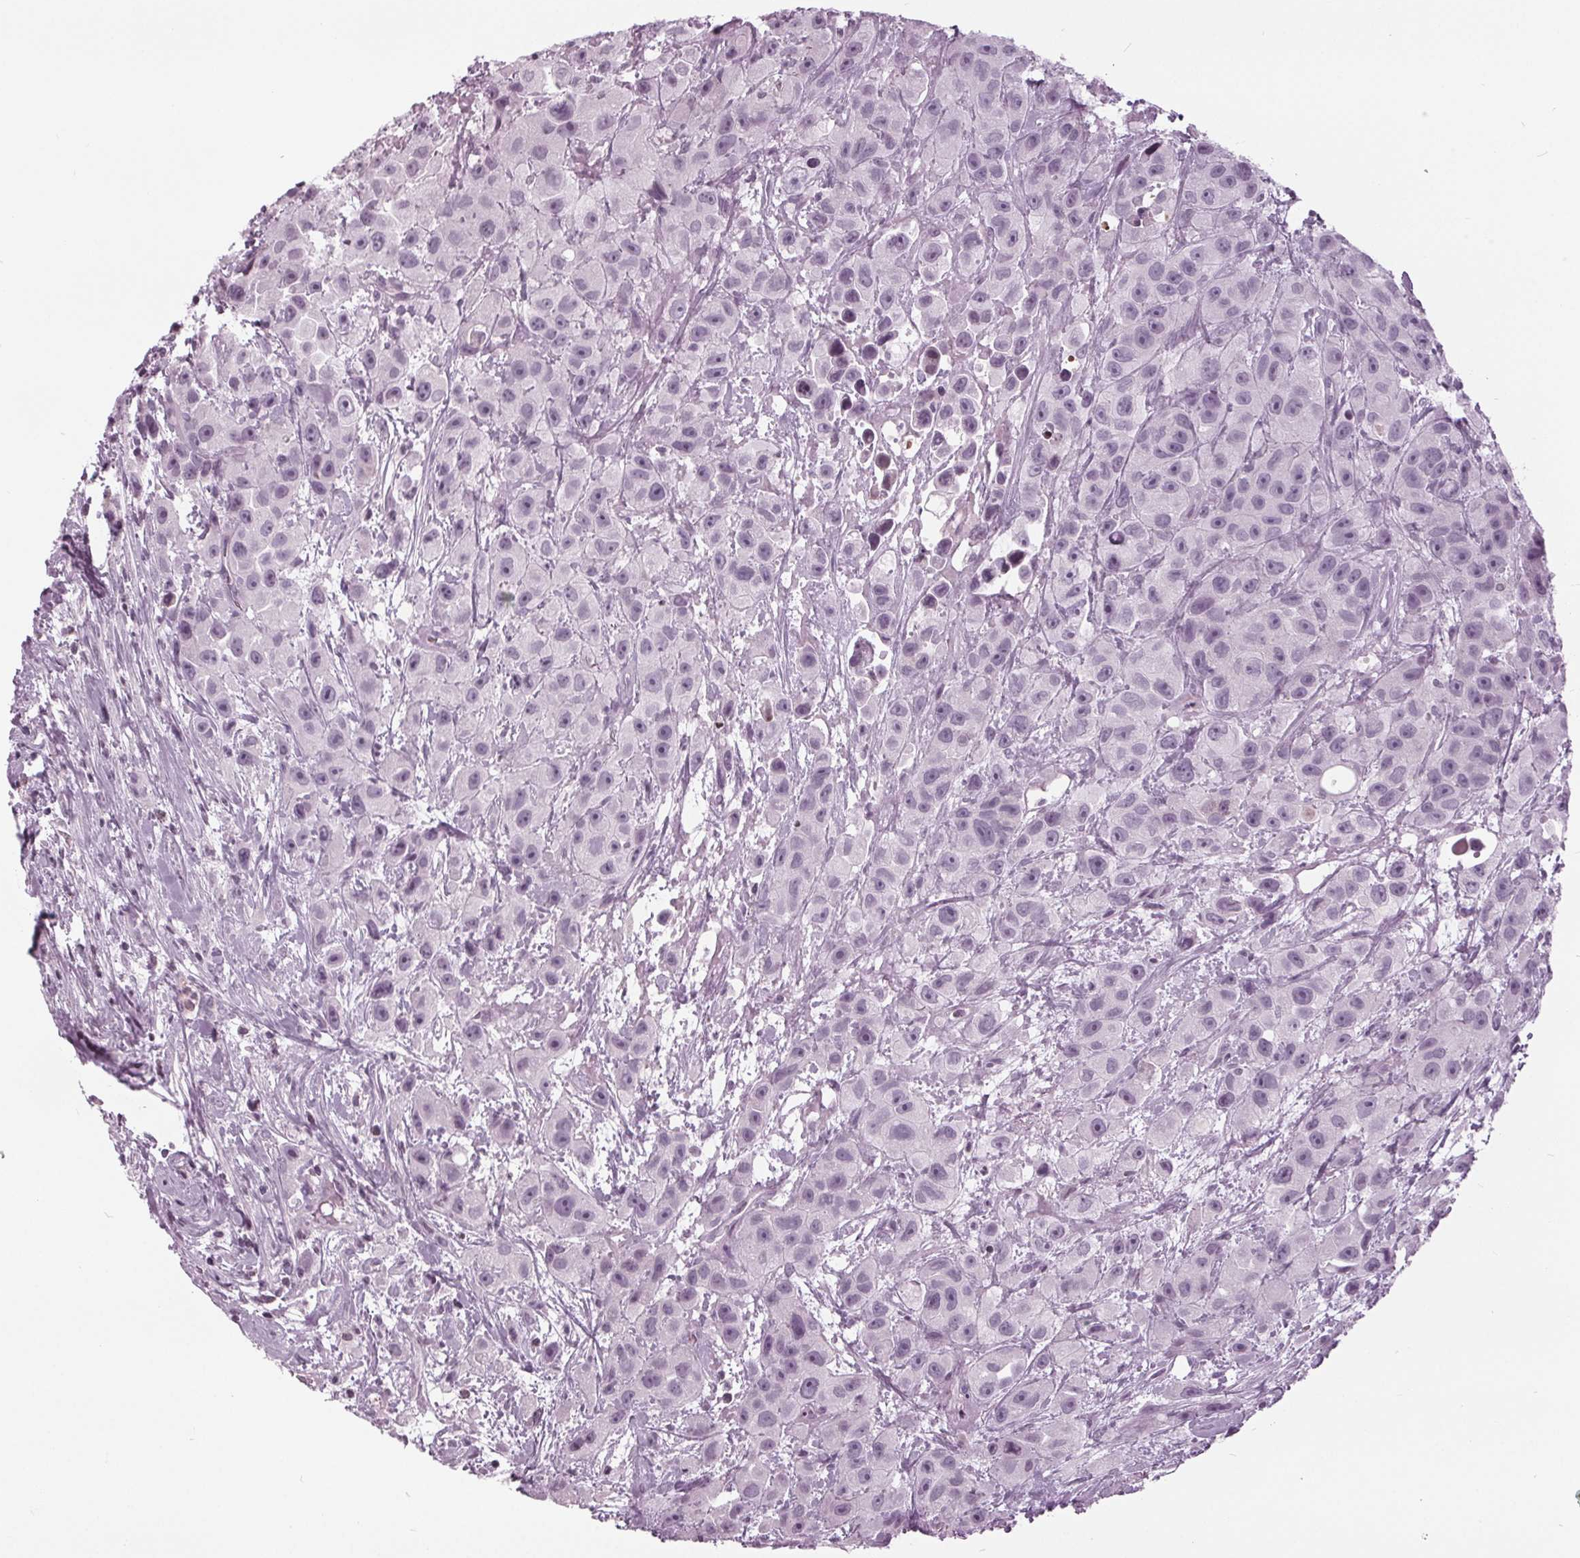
{"staining": {"intensity": "negative", "quantity": "none", "location": "none"}, "tissue": "urothelial cancer", "cell_type": "Tumor cells", "image_type": "cancer", "snomed": [{"axis": "morphology", "description": "Urothelial carcinoma, High grade"}, {"axis": "topography", "description": "Urinary bladder"}], "caption": "Tumor cells are negative for brown protein staining in urothelial carcinoma (high-grade).", "gene": "SLC9A4", "patient": {"sex": "male", "age": 79}}